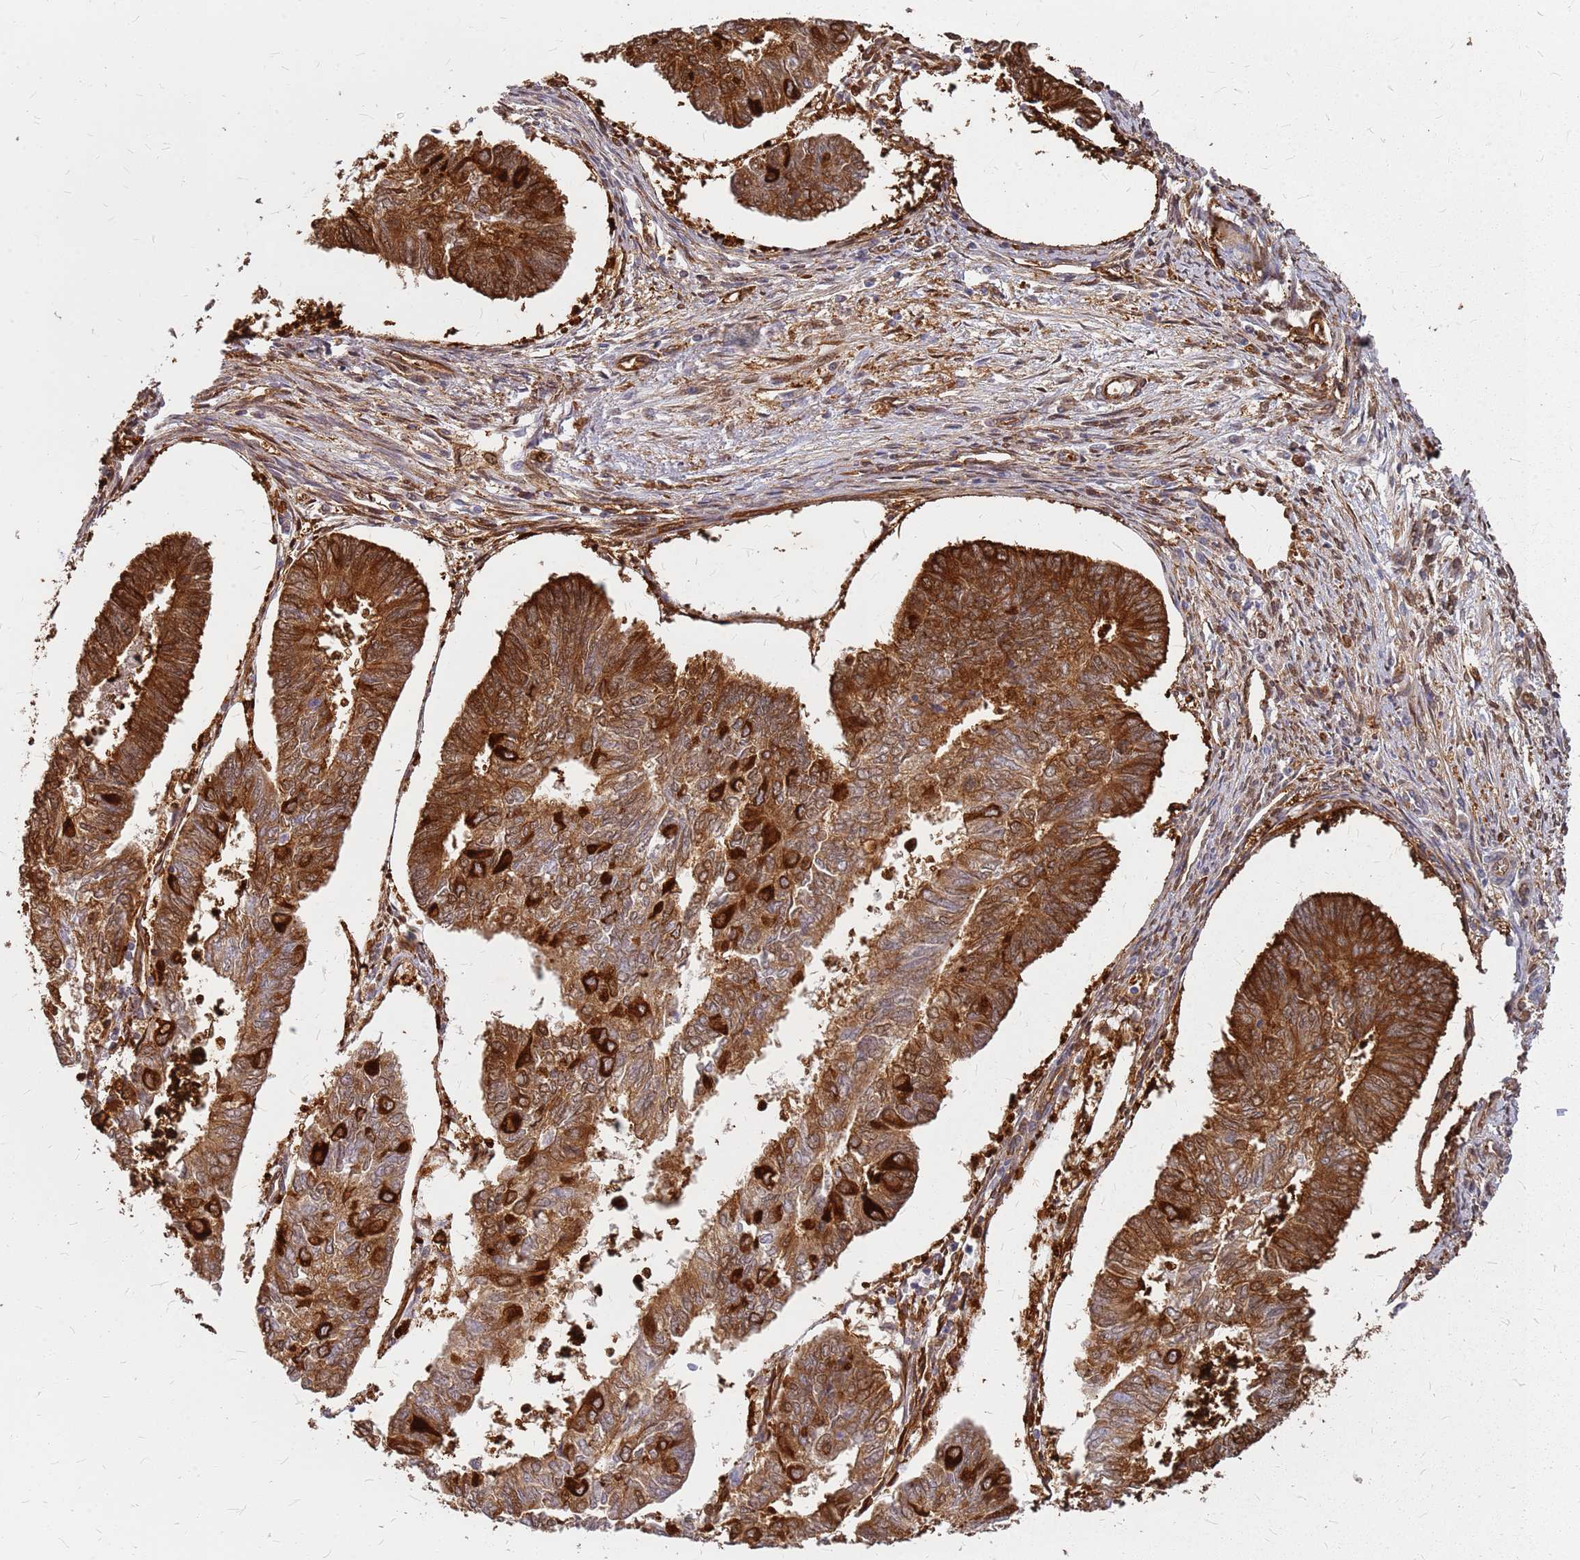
{"staining": {"intensity": "strong", "quantity": ">75%", "location": "cytoplasmic/membranous"}, "tissue": "endometrial cancer", "cell_type": "Tumor cells", "image_type": "cancer", "snomed": [{"axis": "morphology", "description": "Adenocarcinoma, NOS"}, {"axis": "topography", "description": "Endometrium"}], "caption": "DAB immunohistochemical staining of endometrial cancer exhibits strong cytoplasmic/membranous protein positivity in approximately >75% of tumor cells.", "gene": "HDX", "patient": {"sex": "female", "age": 68}}